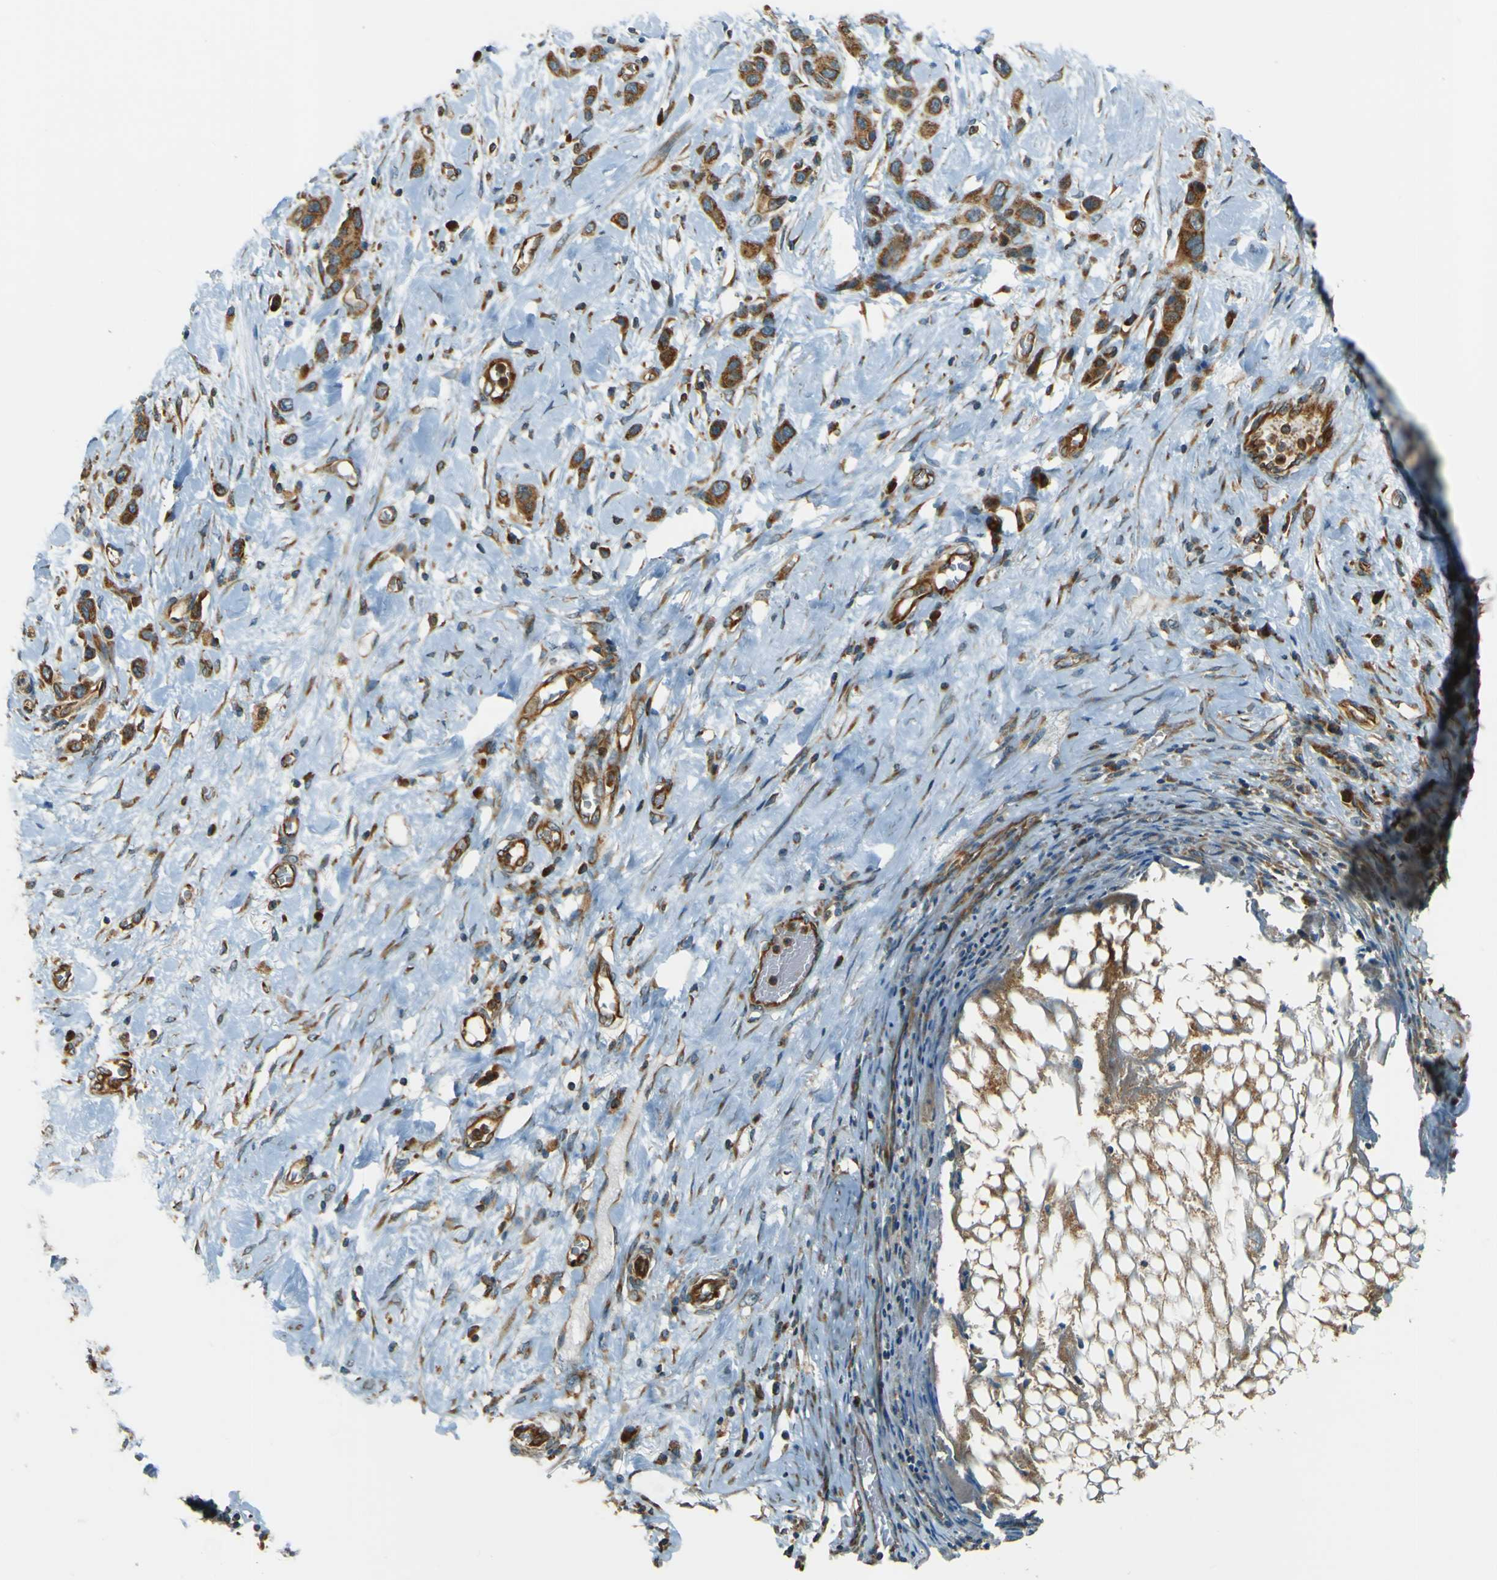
{"staining": {"intensity": "strong", "quantity": ">75%", "location": "cytoplasmic/membranous"}, "tissue": "stomach cancer", "cell_type": "Tumor cells", "image_type": "cancer", "snomed": [{"axis": "morphology", "description": "Adenocarcinoma, NOS"}, {"axis": "morphology", "description": "Adenocarcinoma, High grade"}, {"axis": "topography", "description": "Stomach, upper"}, {"axis": "topography", "description": "Stomach, lower"}], "caption": "Immunohistochemical staining of stomach adenocarcinoma exhibits high levels of strong cytoplasmic/membranous protein staining in about >75% of tumor cells. (brown staining indicates protein expression, while blue staining denotes nuclei).", "gene": "DNAJC5", "patient": {"sex": "female", "age": 65}}